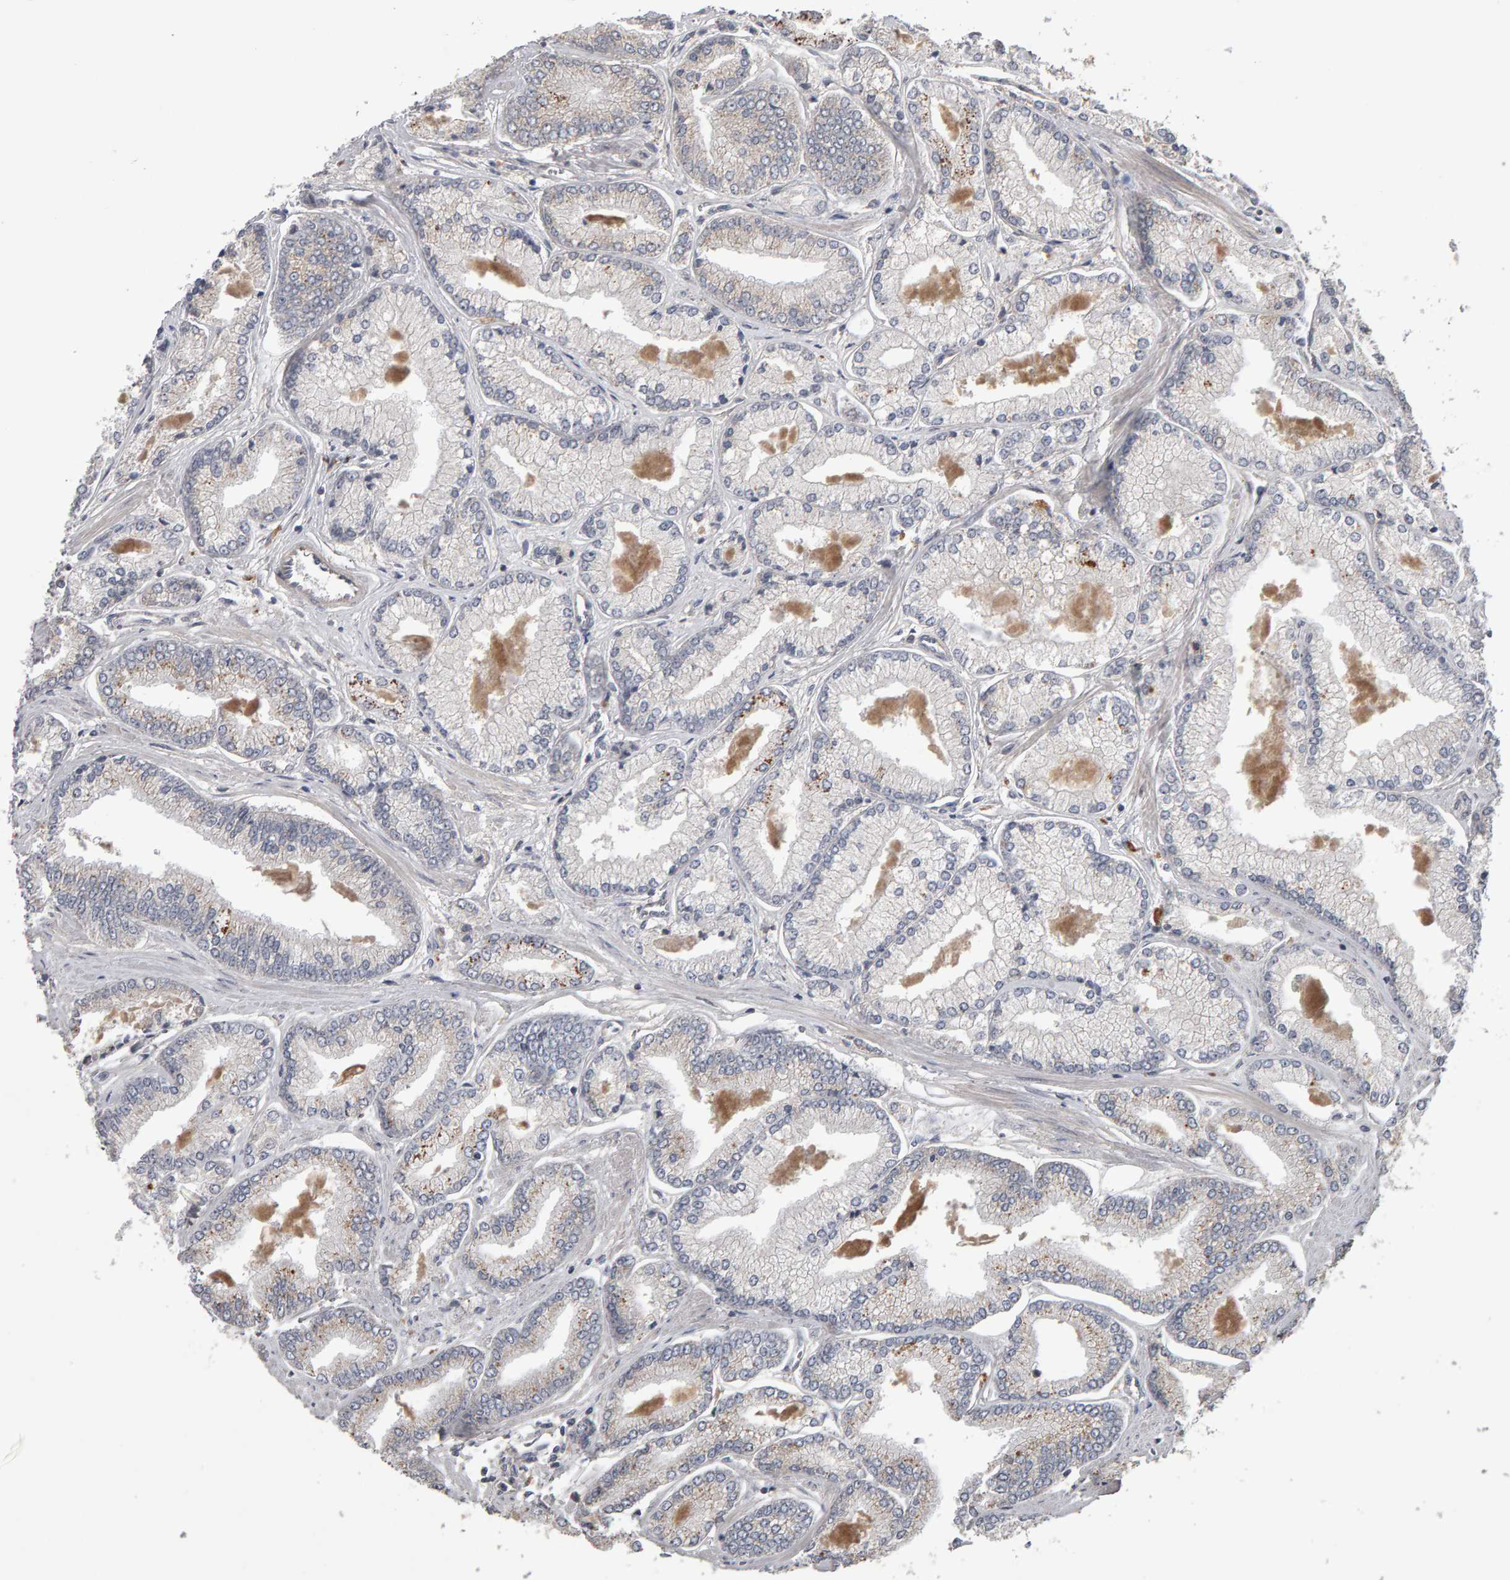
{"staining": {"intensity": "negative", "quantity": "none", "location": "none"}, "tissue": "prostate cancer", "cell_type": "Tumor cells", "image_type": "cancer", "snomed": [{"axis": "morphology", "description": "Adenocarcinoma, Low grade"}, {"axis": "topography", "description": "Prostate"}], "caption": "DAB (3,3'-diaminobenzidine) immunohistochemical staining of human prostate low-grade adenocarcinoma displays no significant positivity in tumor cells.", "gene": "COASY", "patient": {"sex": "male", "age": 52}}